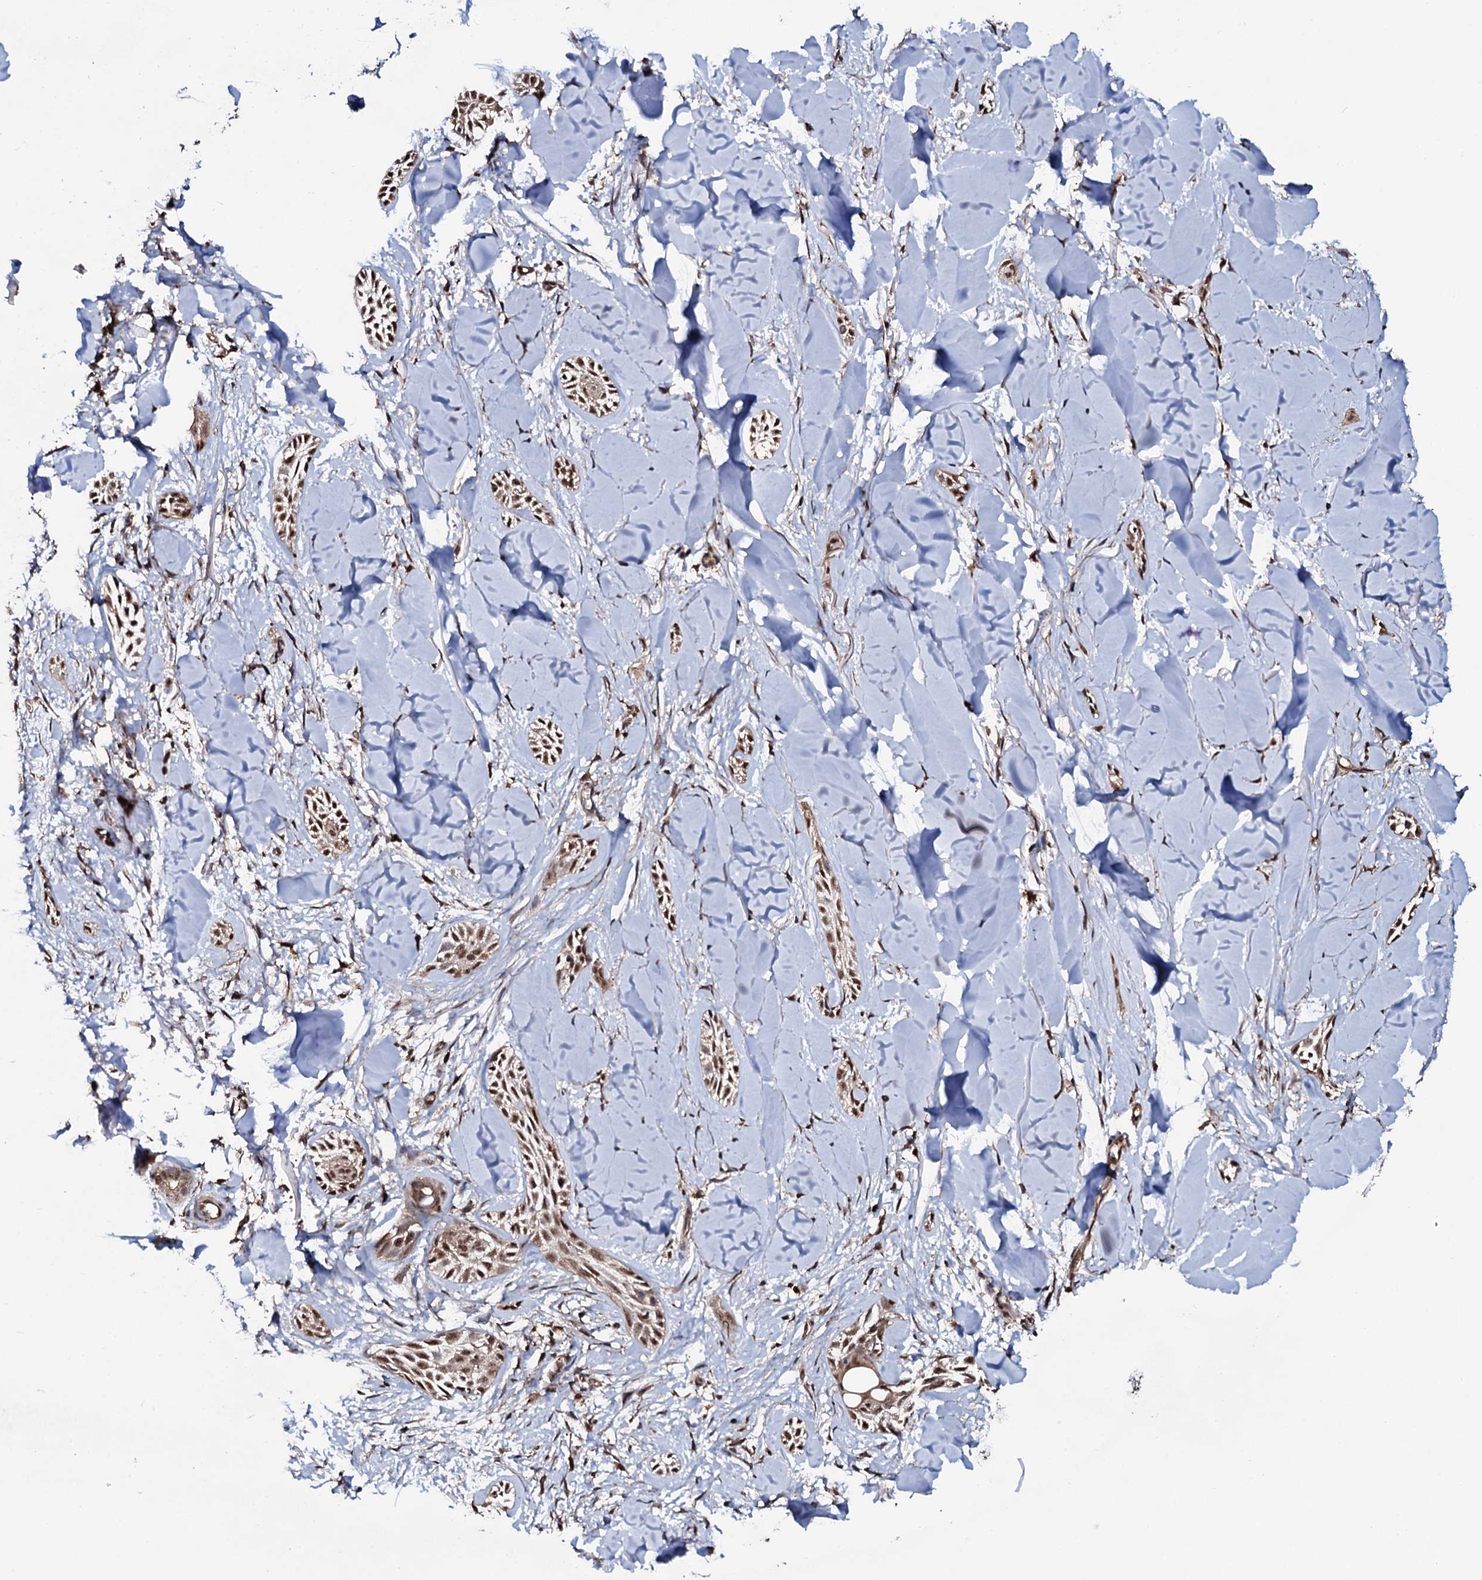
{"staining": {"intensity": "moderate", "quantity": ">75%", "location": "nuclear"}, "tissue": "skin cancer", "cell_type": "Tumor cells", "image_type": "cancer", "snomed": [{"axis": "morphology", "description": "Basal cell carcinoma"}, {"axis": "topography", "description": "Skin"}], "caption": "Approximately >75% of tumor cells in skin cancer (basal cell carcinoma) exhibit moderate nuclear protein positivity as visualized by brown immunohistochemical staining.", "gene": "COG6", "patient": {"sex": "female", "age": 59}}